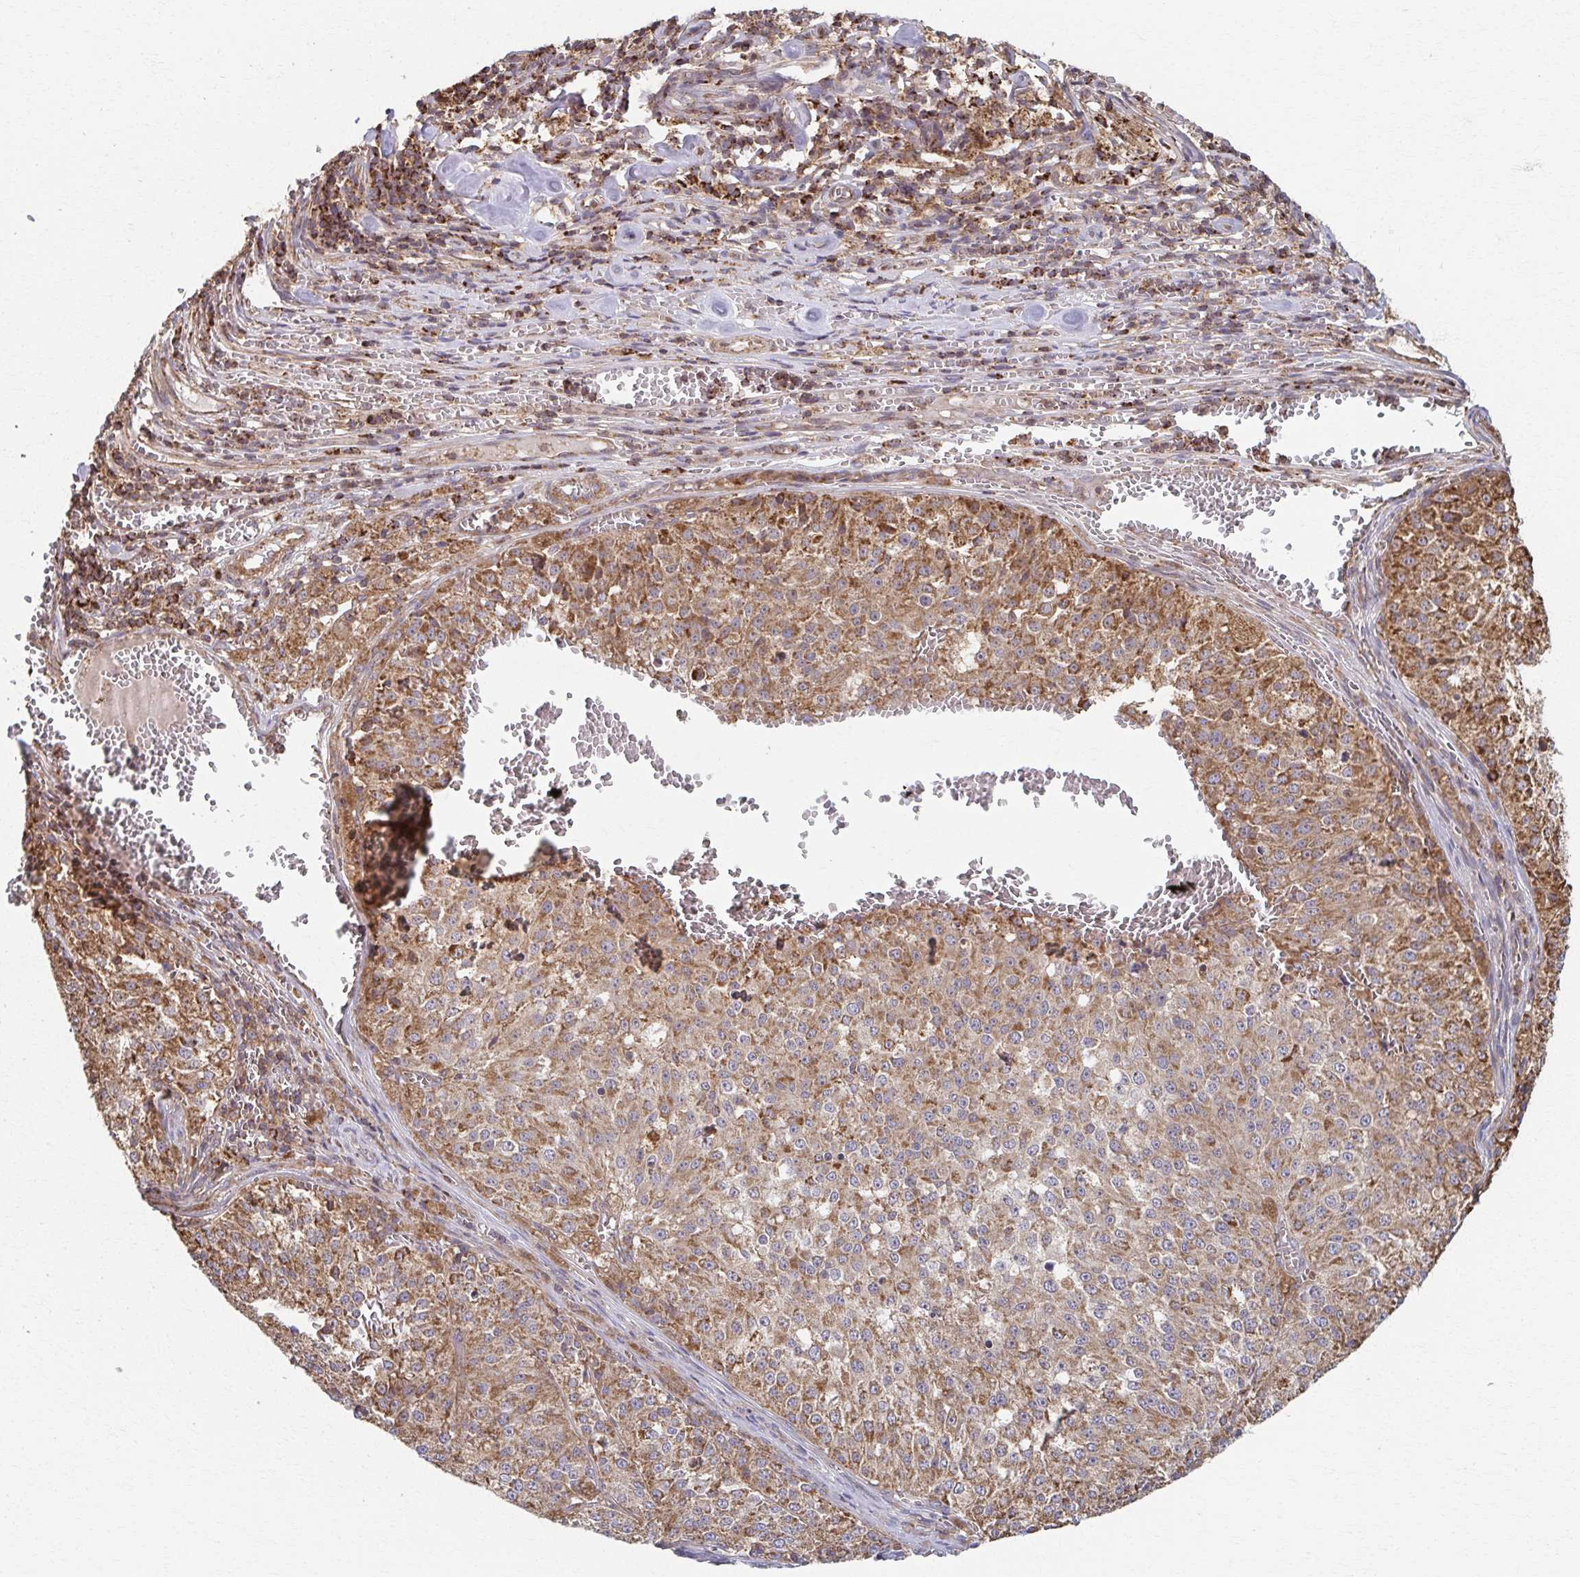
{"staining": {"intensity": "moderate", "quantity": ">75%", "location": "cytoplasmic/membranous"}, "tissue": "melanoma", "cell_type": "Tumor cells", "image_type": "cancer", "snomed": [{"axis": "morphology", "description": "Malignant melanoma, Metastatic site"}, {"axis": "topography", "description": "Lymph node"}], "caption": "Protein staining reveals moderate cytoplasmic/membranous positivity in approximately >75% of tumor cells in malignant melanoma (metastatic site). (Brightfield microscopy of DAB IHC at high magnification).", "gene": "KLHL34", "patient": {"sex": "female", "age": 64}}